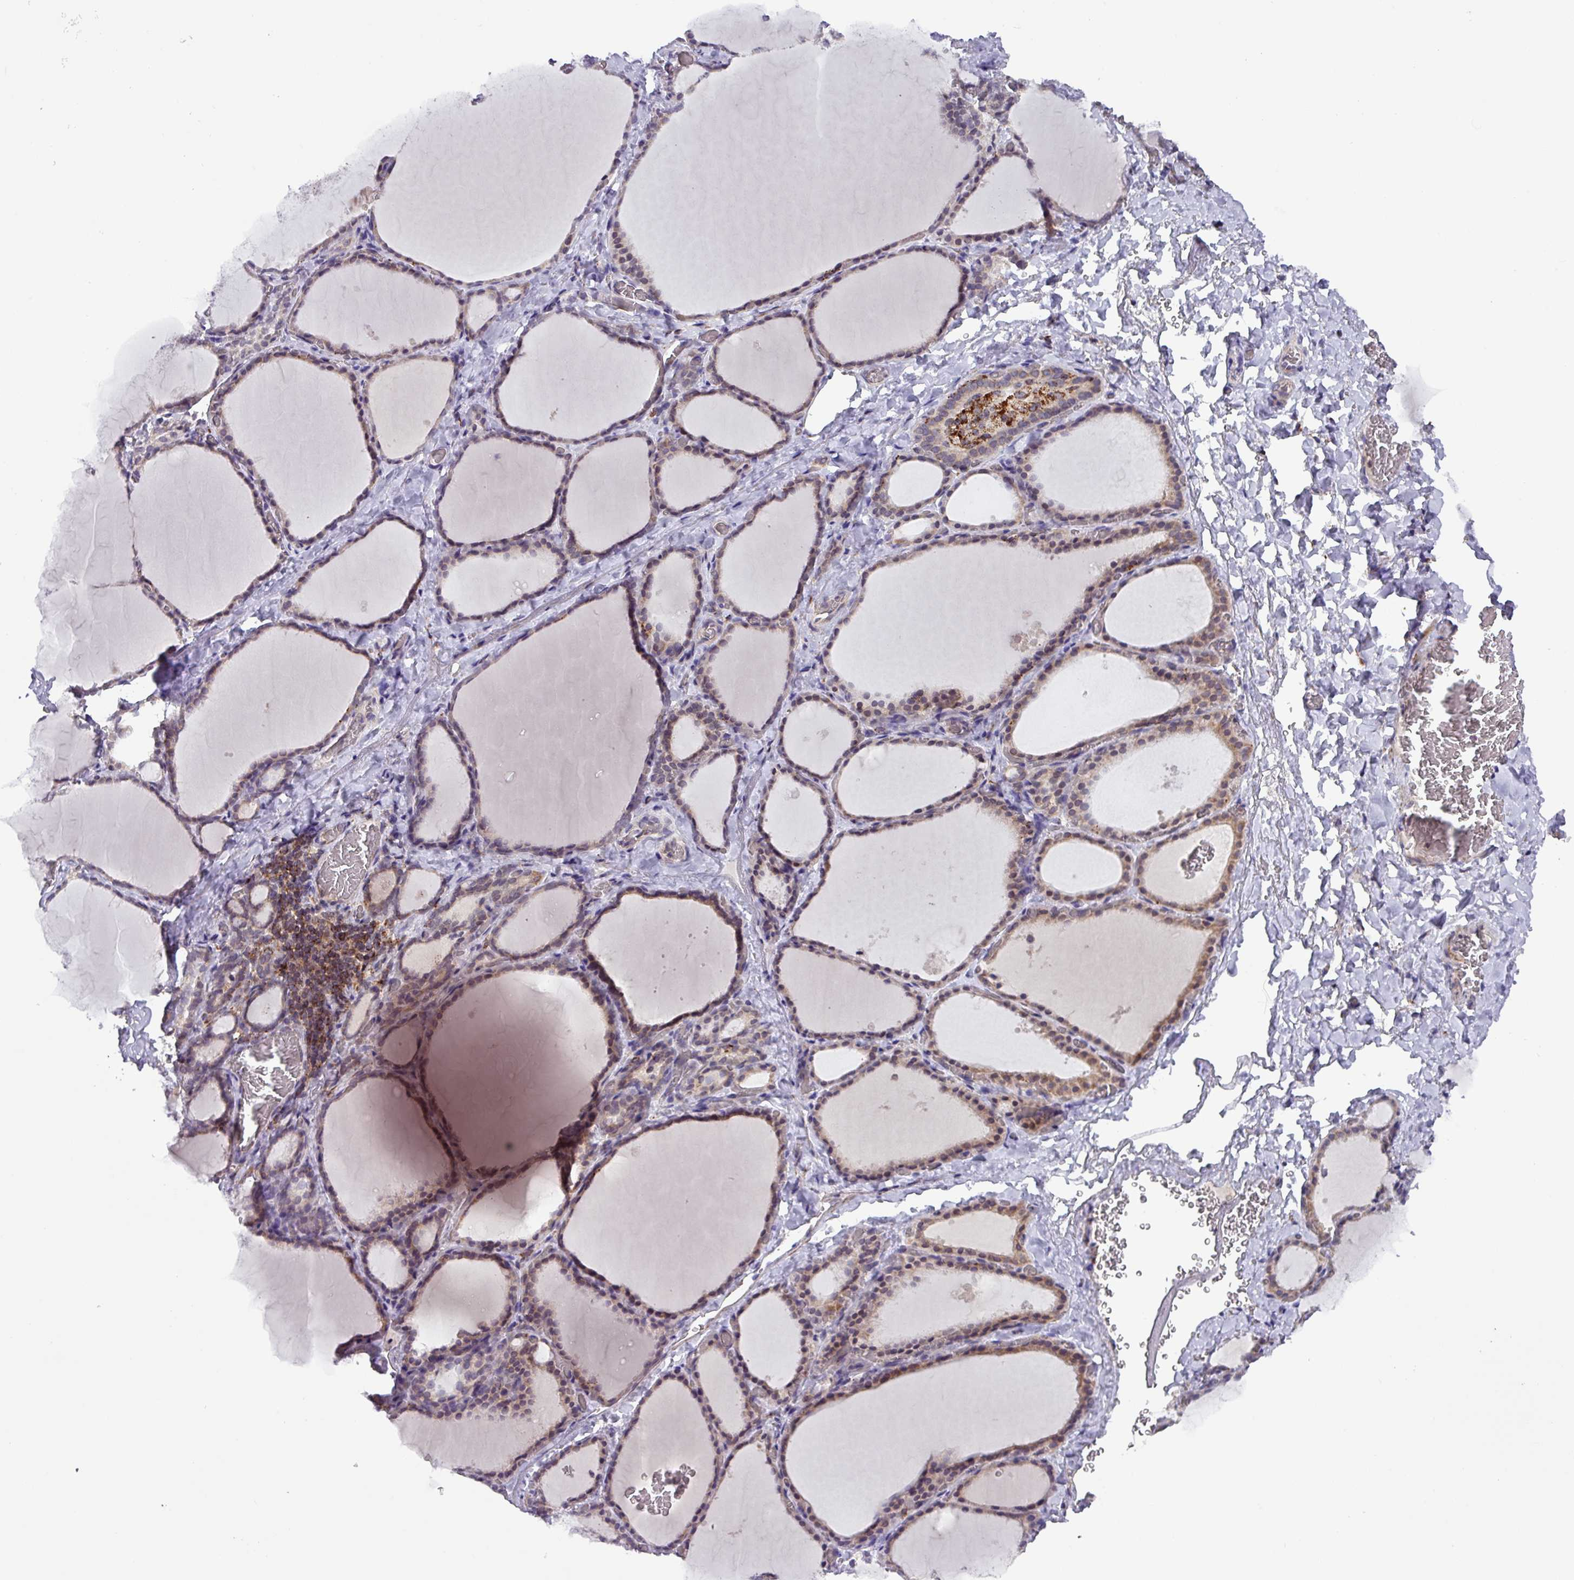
{"staining": {"intensity": "weak", "quantity": ">75%", "location": "cytoplasmic/membranous"}, "tissue": "thyroid gland", "cell_type": "Glandular cells", "image_type": "normal", "snomed": [{"axis": "morphology", "description": "Normal tissue, NOS"}, {"axis": "topography", "description": "Thyroid gland"}], "caption": "Immunohistochemical staining of benign thyroid gland displays >75% levels of weak cytoplasmic/membranous protein positivity in about >75% of glandular cells. (DAB IHC with brightfield microscopy, high magnification).", "gene": "AKIRIN1", "patient": {"sex": "female", "age": 39}}